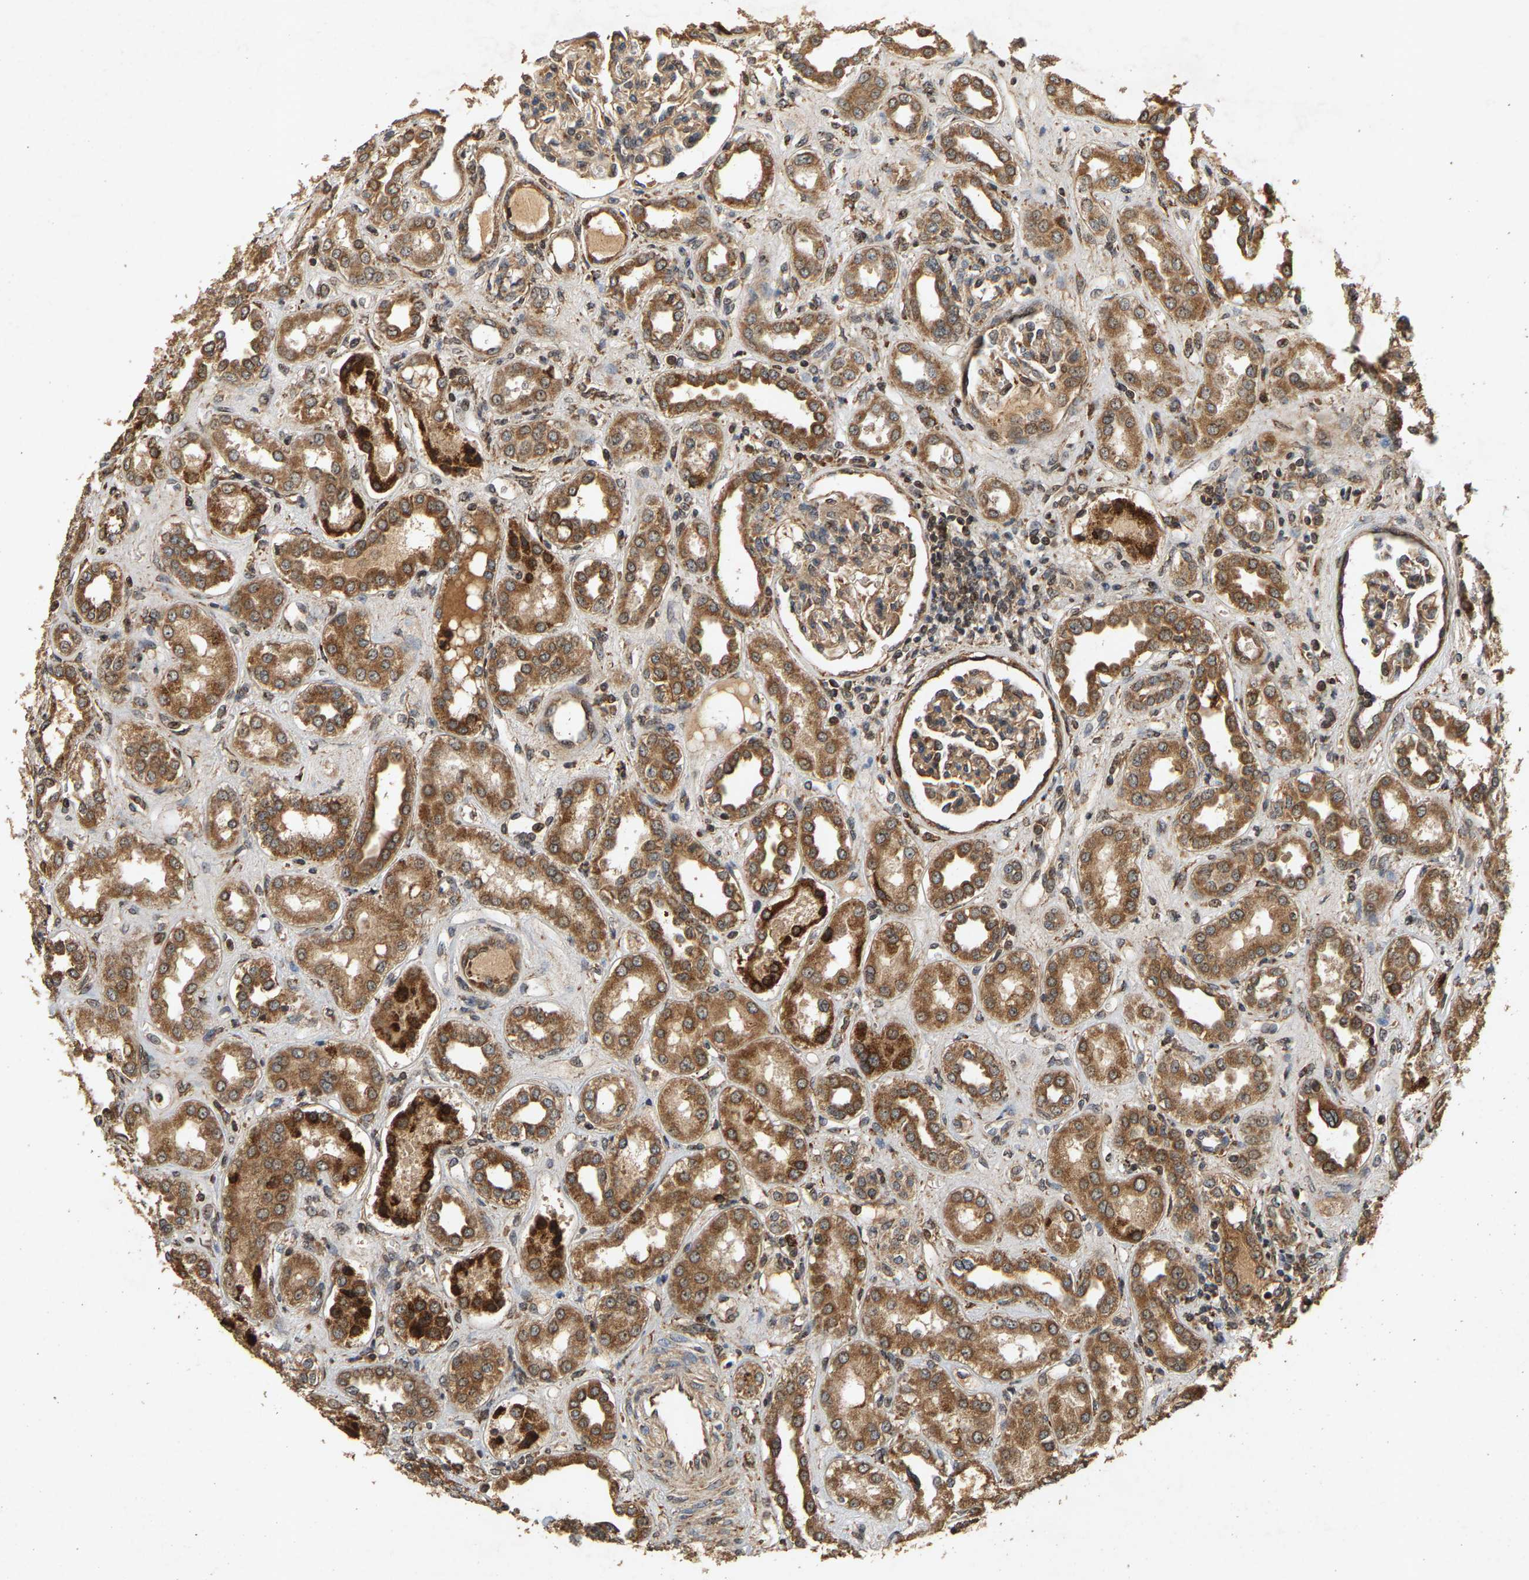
{"staining": {"intensity": "moderate", "quantity": ">75%", "location": "cytoplasmic/membranous"}, "tissue": "kidney", "cell_type": "Cells in glomeruli", "image_type": "normal", "snomed": [{"axis": "morphology", "description": "Normal tissue, NOS"}, {"axis": "topography", "description": "Kidney"}], "caption": "Approximately >75% of cells in glomeruli in normal kidney reveal moderate cytoplasmic/membranous protein staining as visualized by brown immunohistochemical staining.", "gene": "CIDEC", "patient": {"sex": "male", "age": 59}}